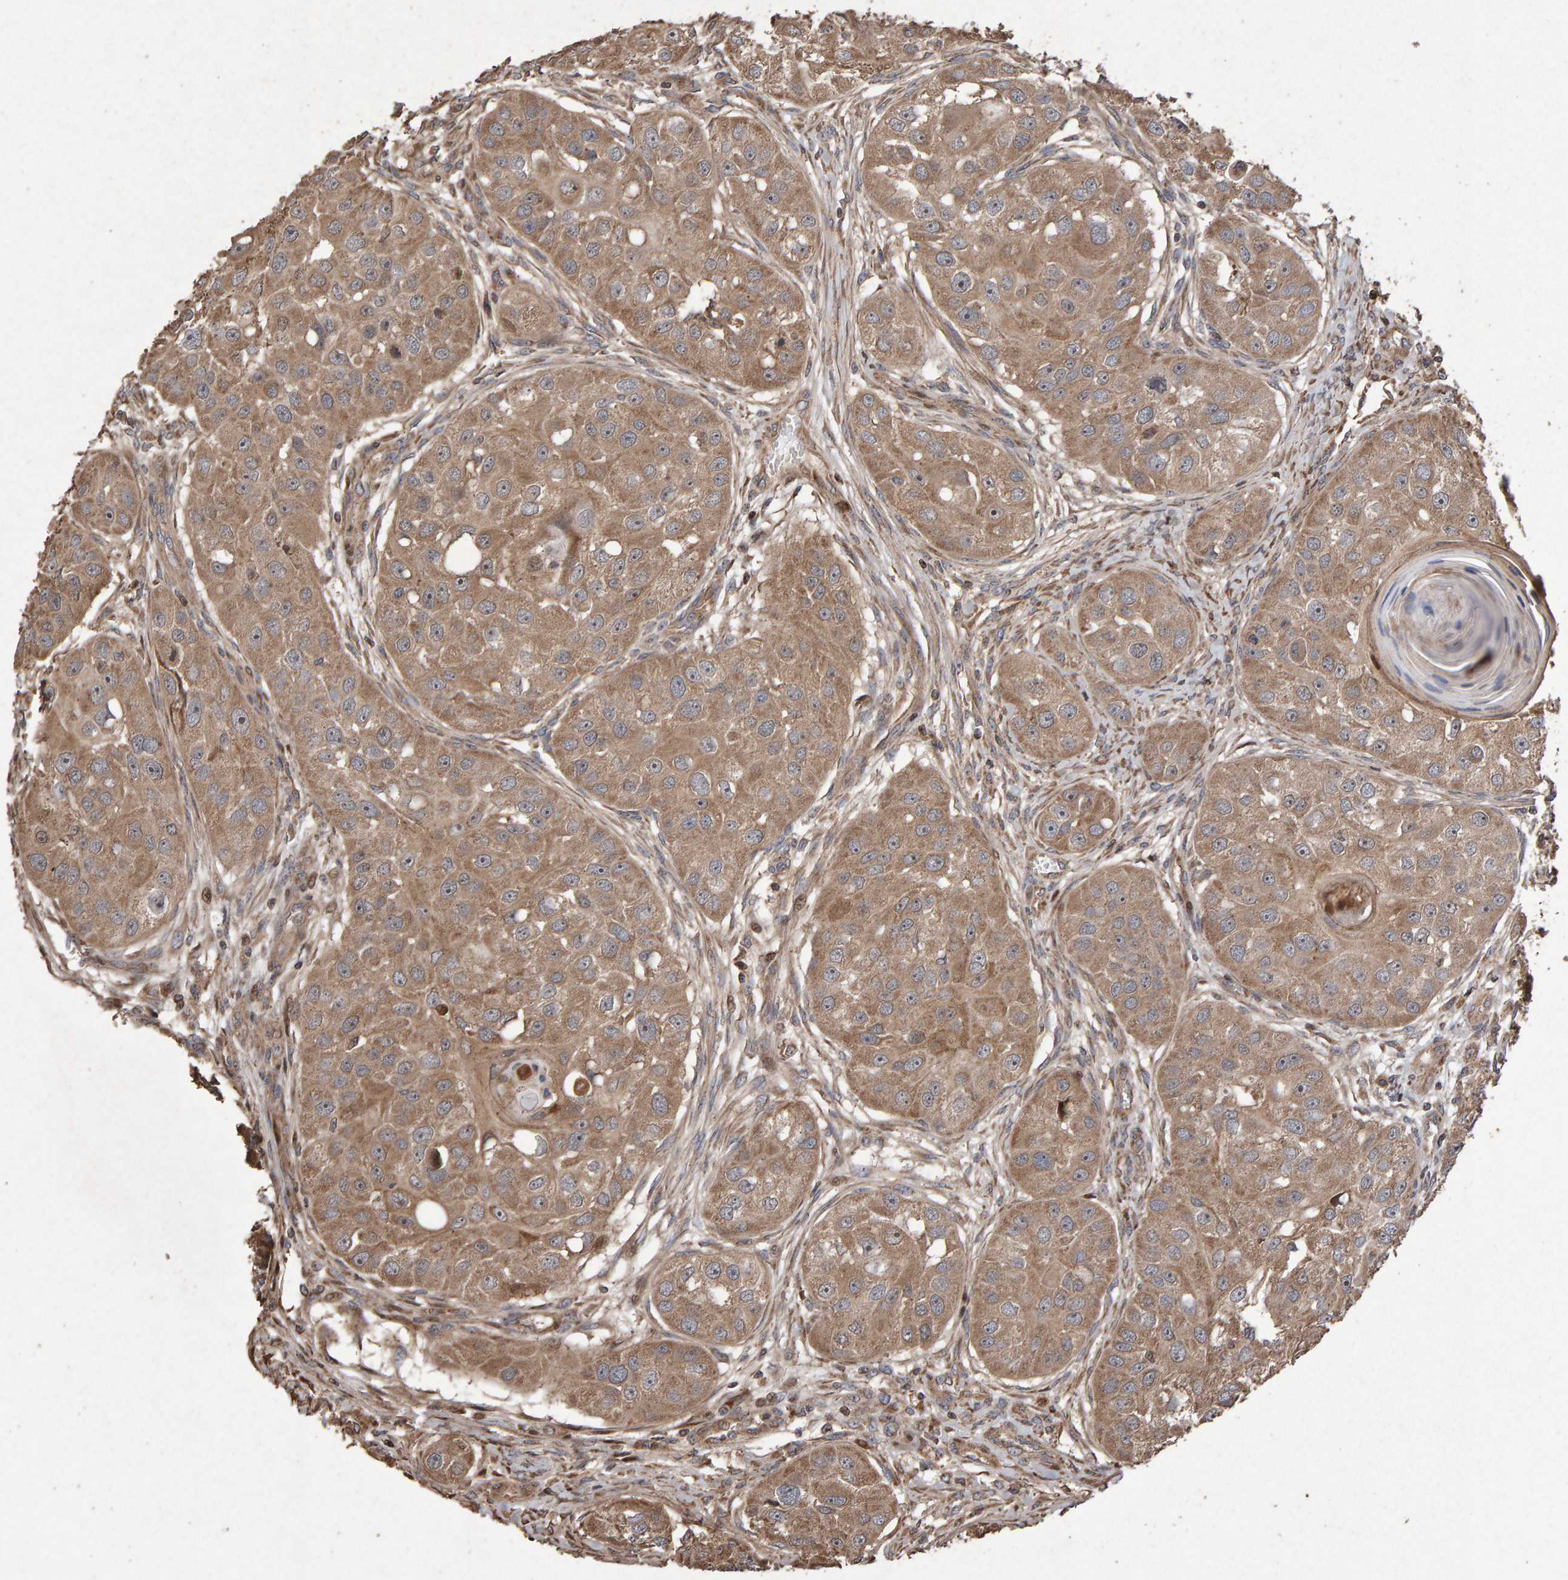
{"staining": {"intensity": "moderate", "quantity": ">75%", "location": "cytoplasmic/membranous"}, "tissue": "head and neck cancer", "cell_type": "Tumor cells", "image_type": "cancer", "snomed": [{"axis": "morphology", "description": "Normal tissue, NOS"}, {"axis": "morphology", "description": "Squamous cell carcinoma, NOS"}, {"axis": "topography", "description": "Skeletal muscle"}, {"axis": "topography", "description": "Head-Neck"}], "caption": "Immunohistochemical staining of head and neck squamous cell carcinoma exhibits medium levels of moderate cytoplasmic/membranous protein positivity in about >75% of tumor cells.", "gene": "OSBP2", "patient": {"sex": "male", "age": 51}}